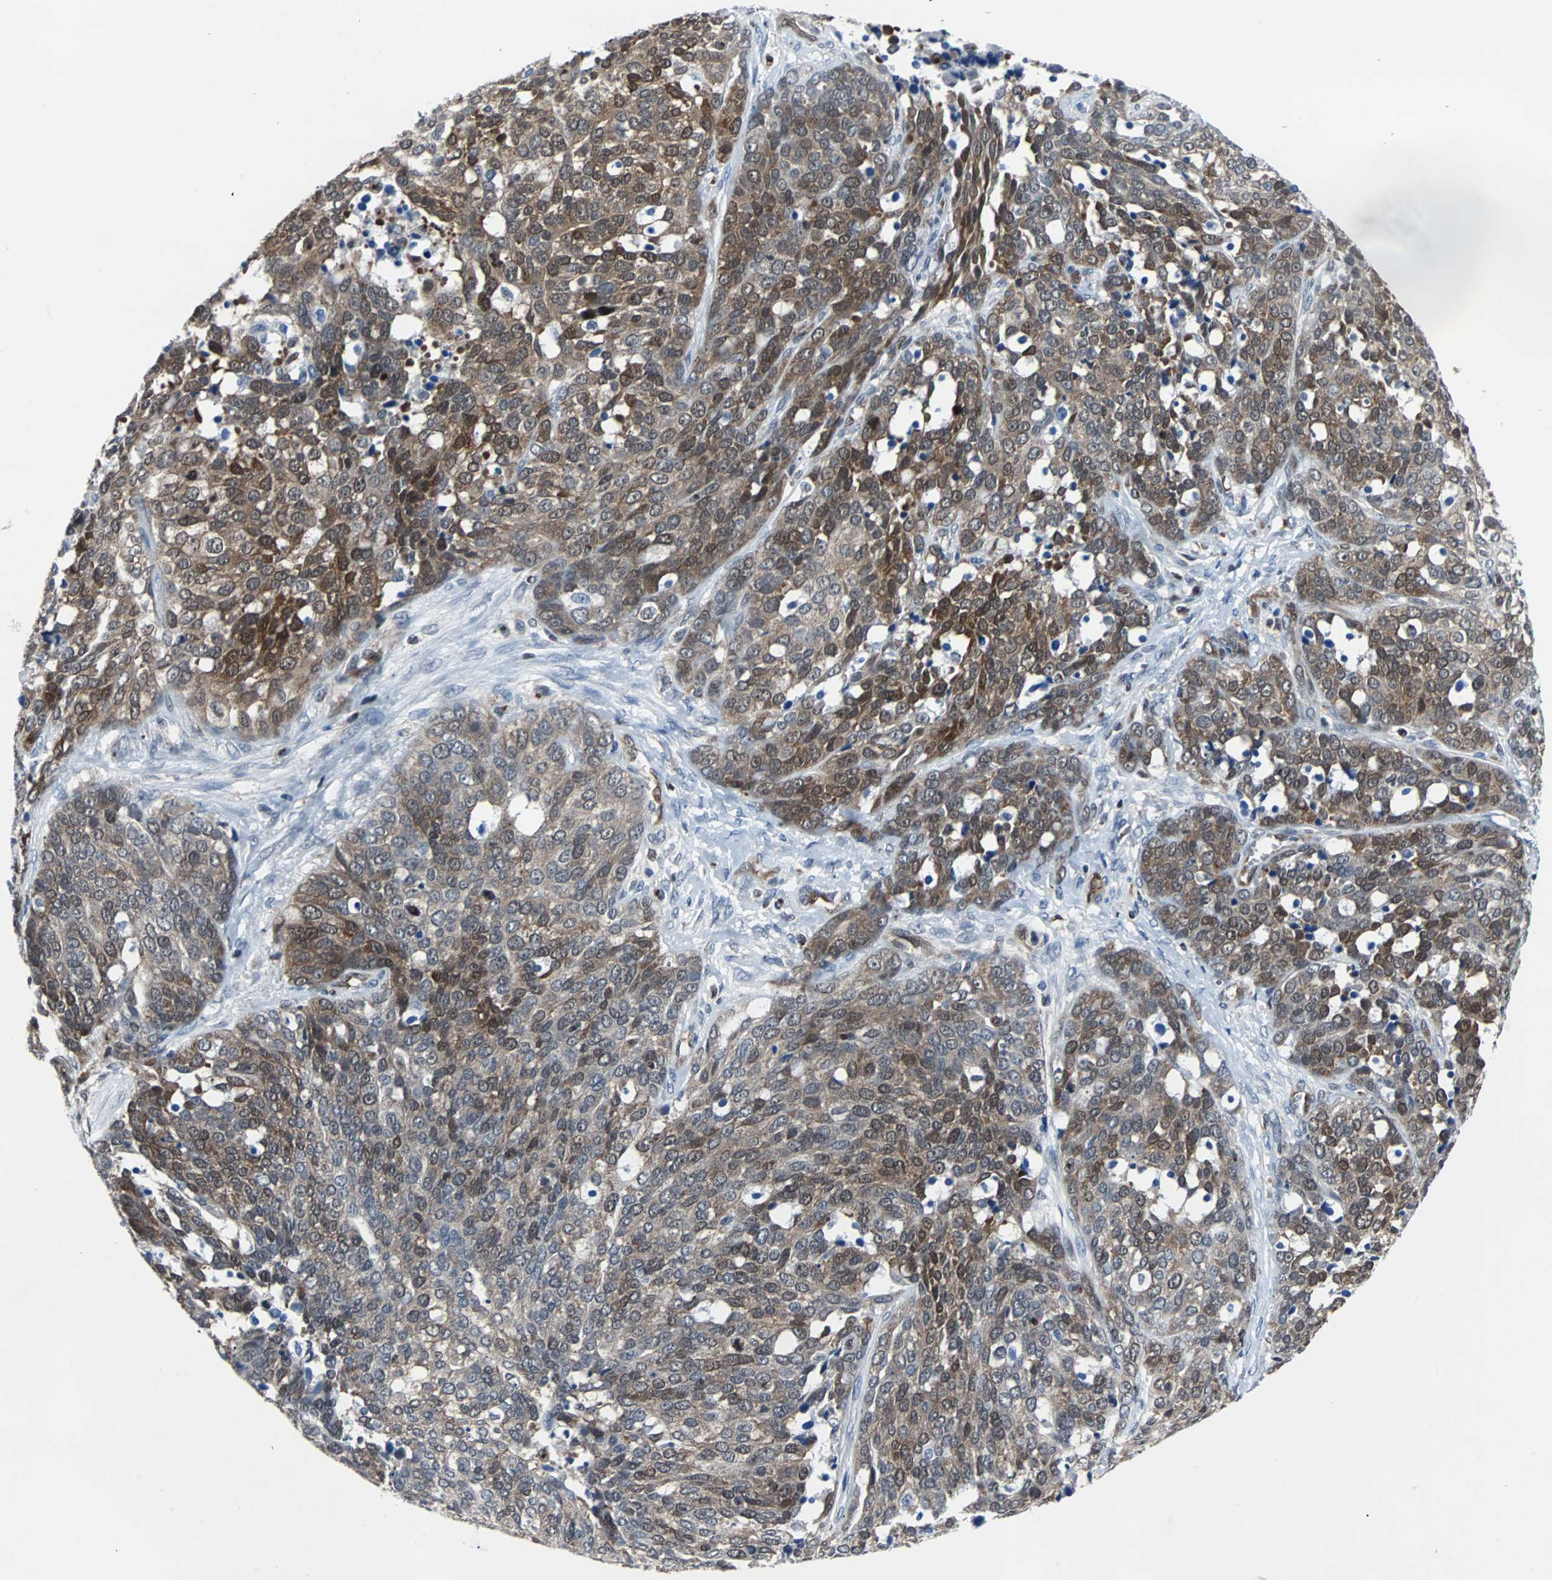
{"staining": {"intensity": "moderate", "quantity": "25%-75%", "location": "cytoplasmic/membranous,nuclear"}, "tissue": "ovarian cancer", "cell_type": "Tumor cells", "image_type": "cancer", "snomed": [{"axis": "morphology", "description": "Cystadenocarcinoma, serous, NOS"}, {"axis": "topography", "description": "Ovary"}], "caption": "Immunohistochemistry (IHC) image of neoplastic tissue: serous cystadenocarcinoma (ovarian) stained using immunohistochemistry displays medium levels of moderate protein expression localized specifically in the cytoplasmic/membranous and nuclear of tumor cells, appearing as a cytoplasmic/membranous and nuclear brown color.", "gene": "MAP2K6", "patient": {"sex": "female", "age": 44}}